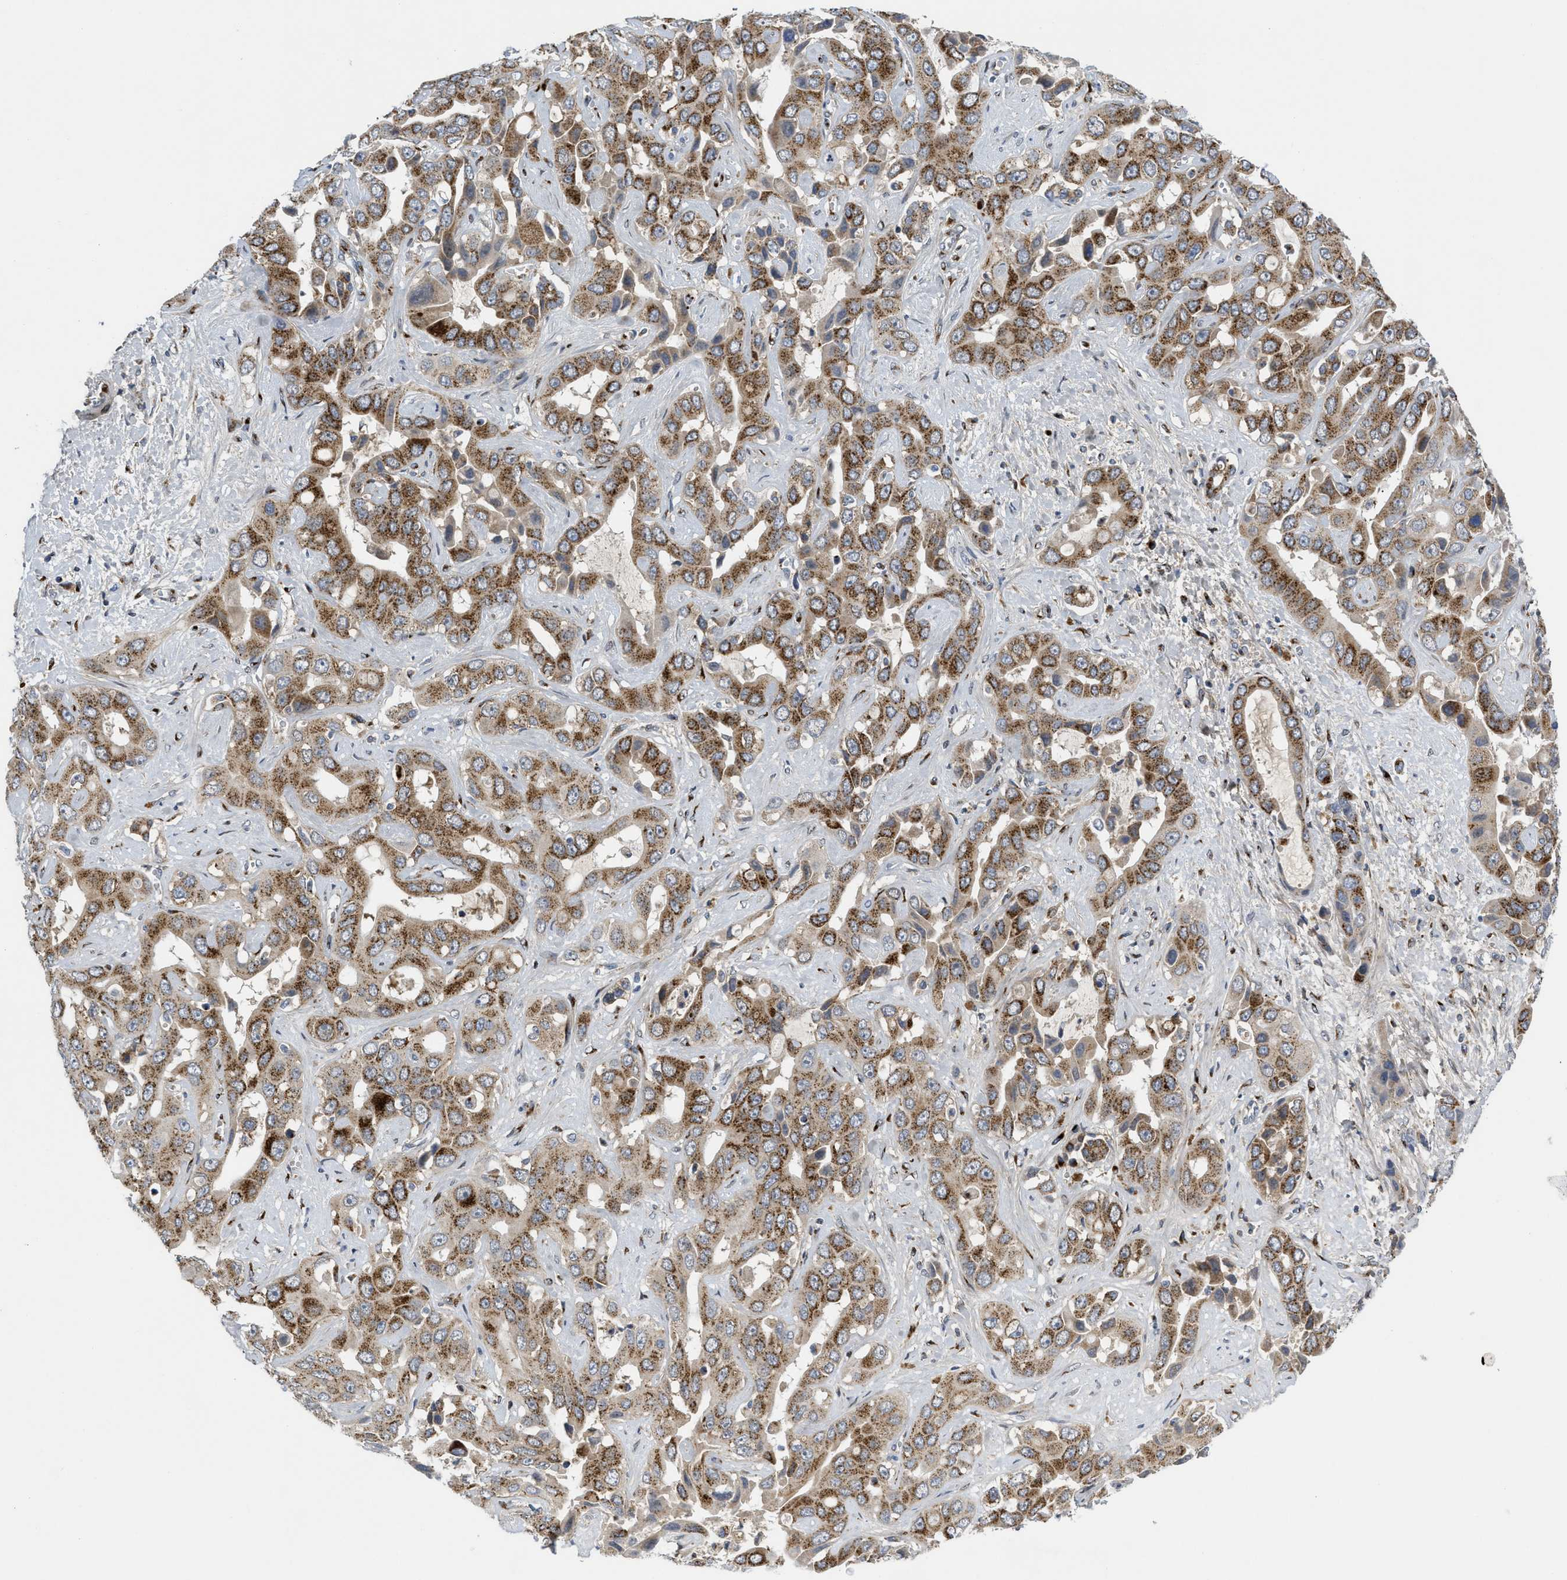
{"staining": {"intensity": "moderate", "quantity": ">75%", "location": "cytoplasmic/membranous"}, "tissue": "liver cancer", "cell_type": "Tumor cells", "image_type": "cancer", "snomed": [{"axis": "morphology", "description": "Cholangiocarcinoma"}, {"axis": "topography", "description": "Liver"}], "caption": "Cholangiocarcinoma (liver) tissue demonstrates moderate cytoplasmic/membranous positivity in approximately >75% of tumor cells, visualized by immunohistochemistry. (DAB (3,3'-diaminobenzidine) = brown stain, brightfield microscopy at high magnification).", "gene": "ZNF70", "patient": {"sex": "female", "age": 52}}